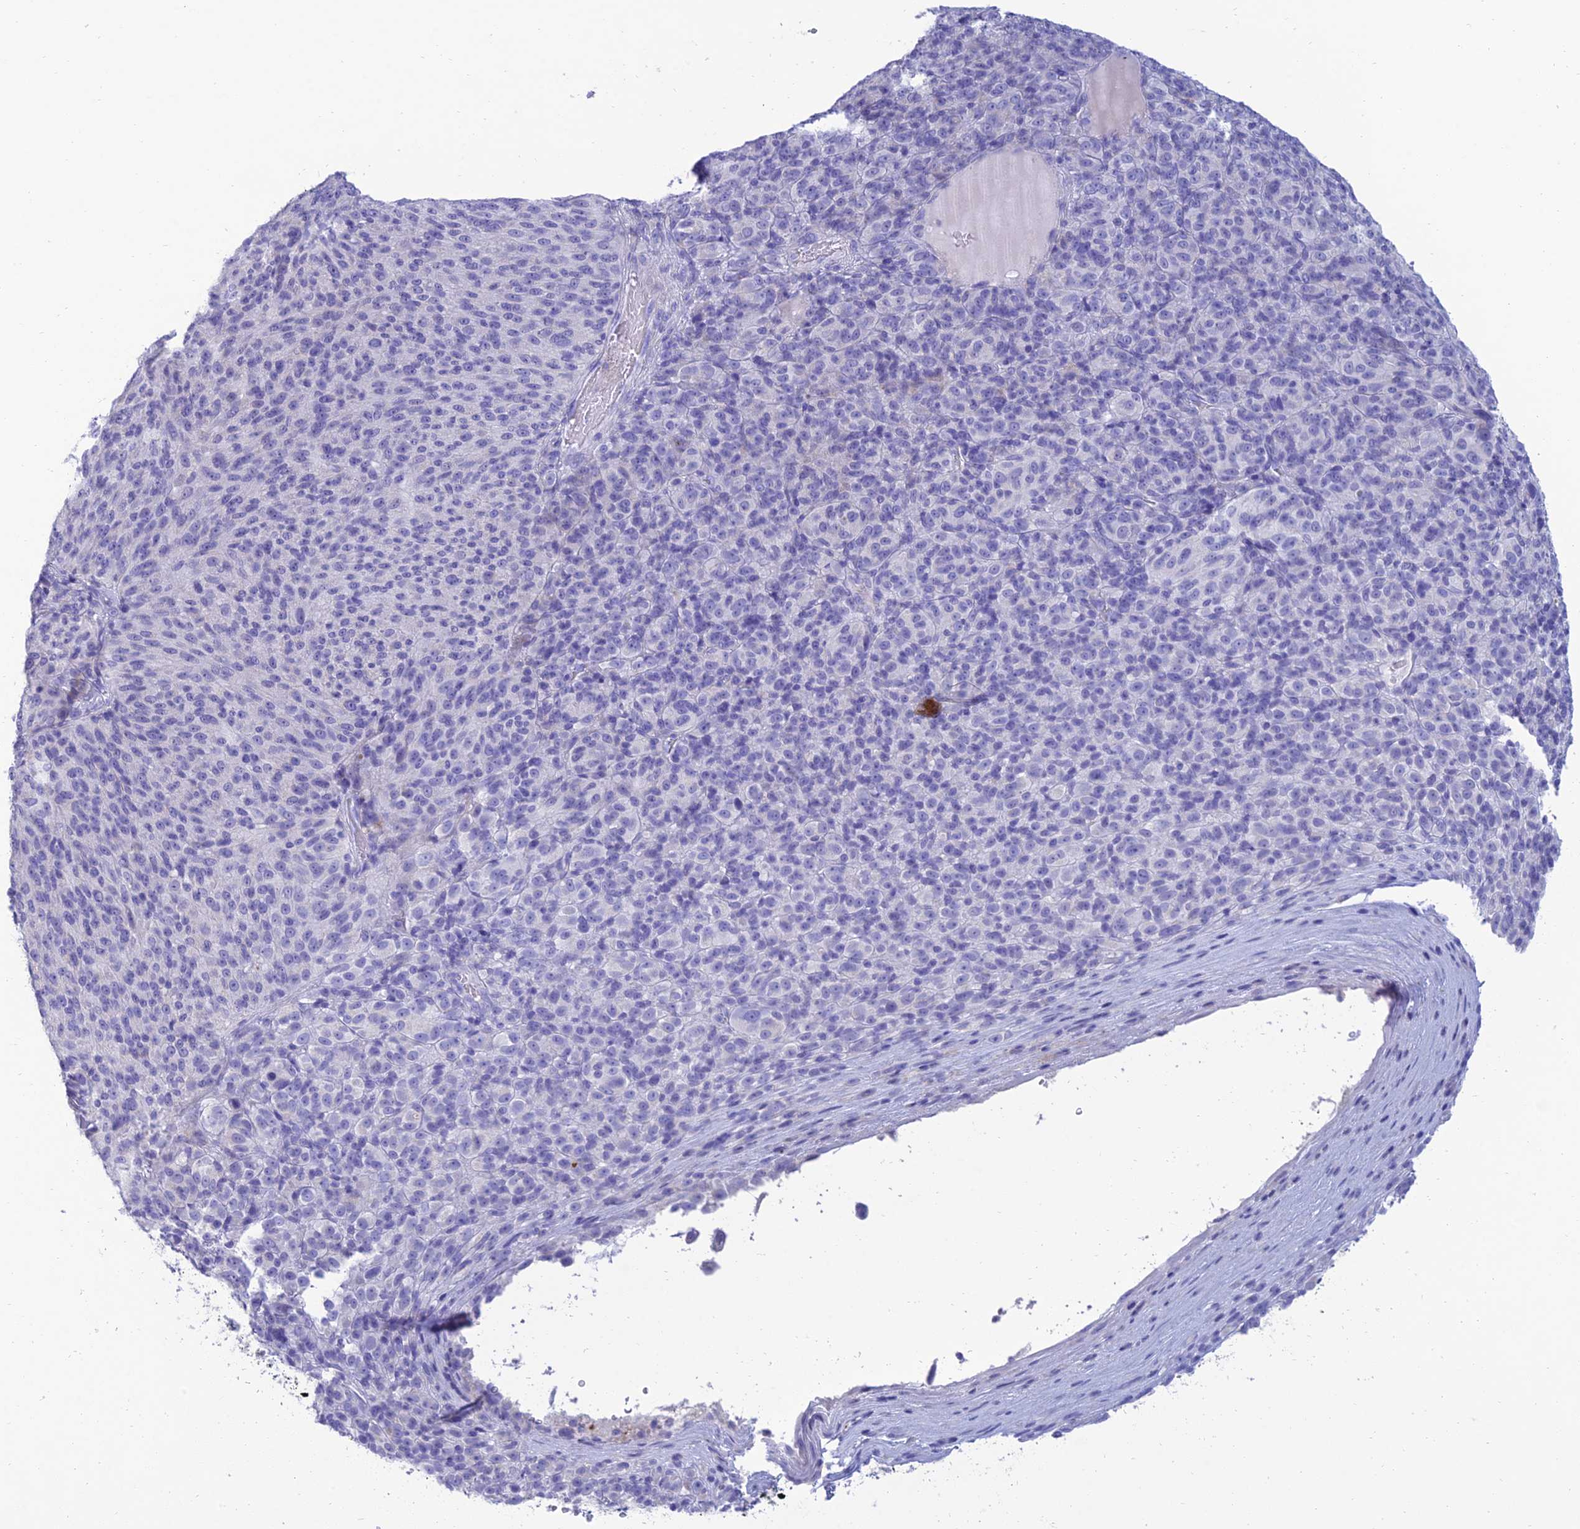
{"staining": {"intensity": "negative", "quantity": "none", "location": "none"}, "tissue": "melanoma", "cell_type": "Tumor cells", "image_type": "cancer", "snomed": [{"axis": "morphology", "description": "Malignant melanoma, Metastatic site"}, {"axis": "topography", "description": "Brain"}], "caption": "An immunohistochemistry (IHC) photomicrograph of melanoma is shown. There is no staining in tumor cells of melanoma.", "gene": "MAL2", "patient": {"sex": "female", "age": 56}}